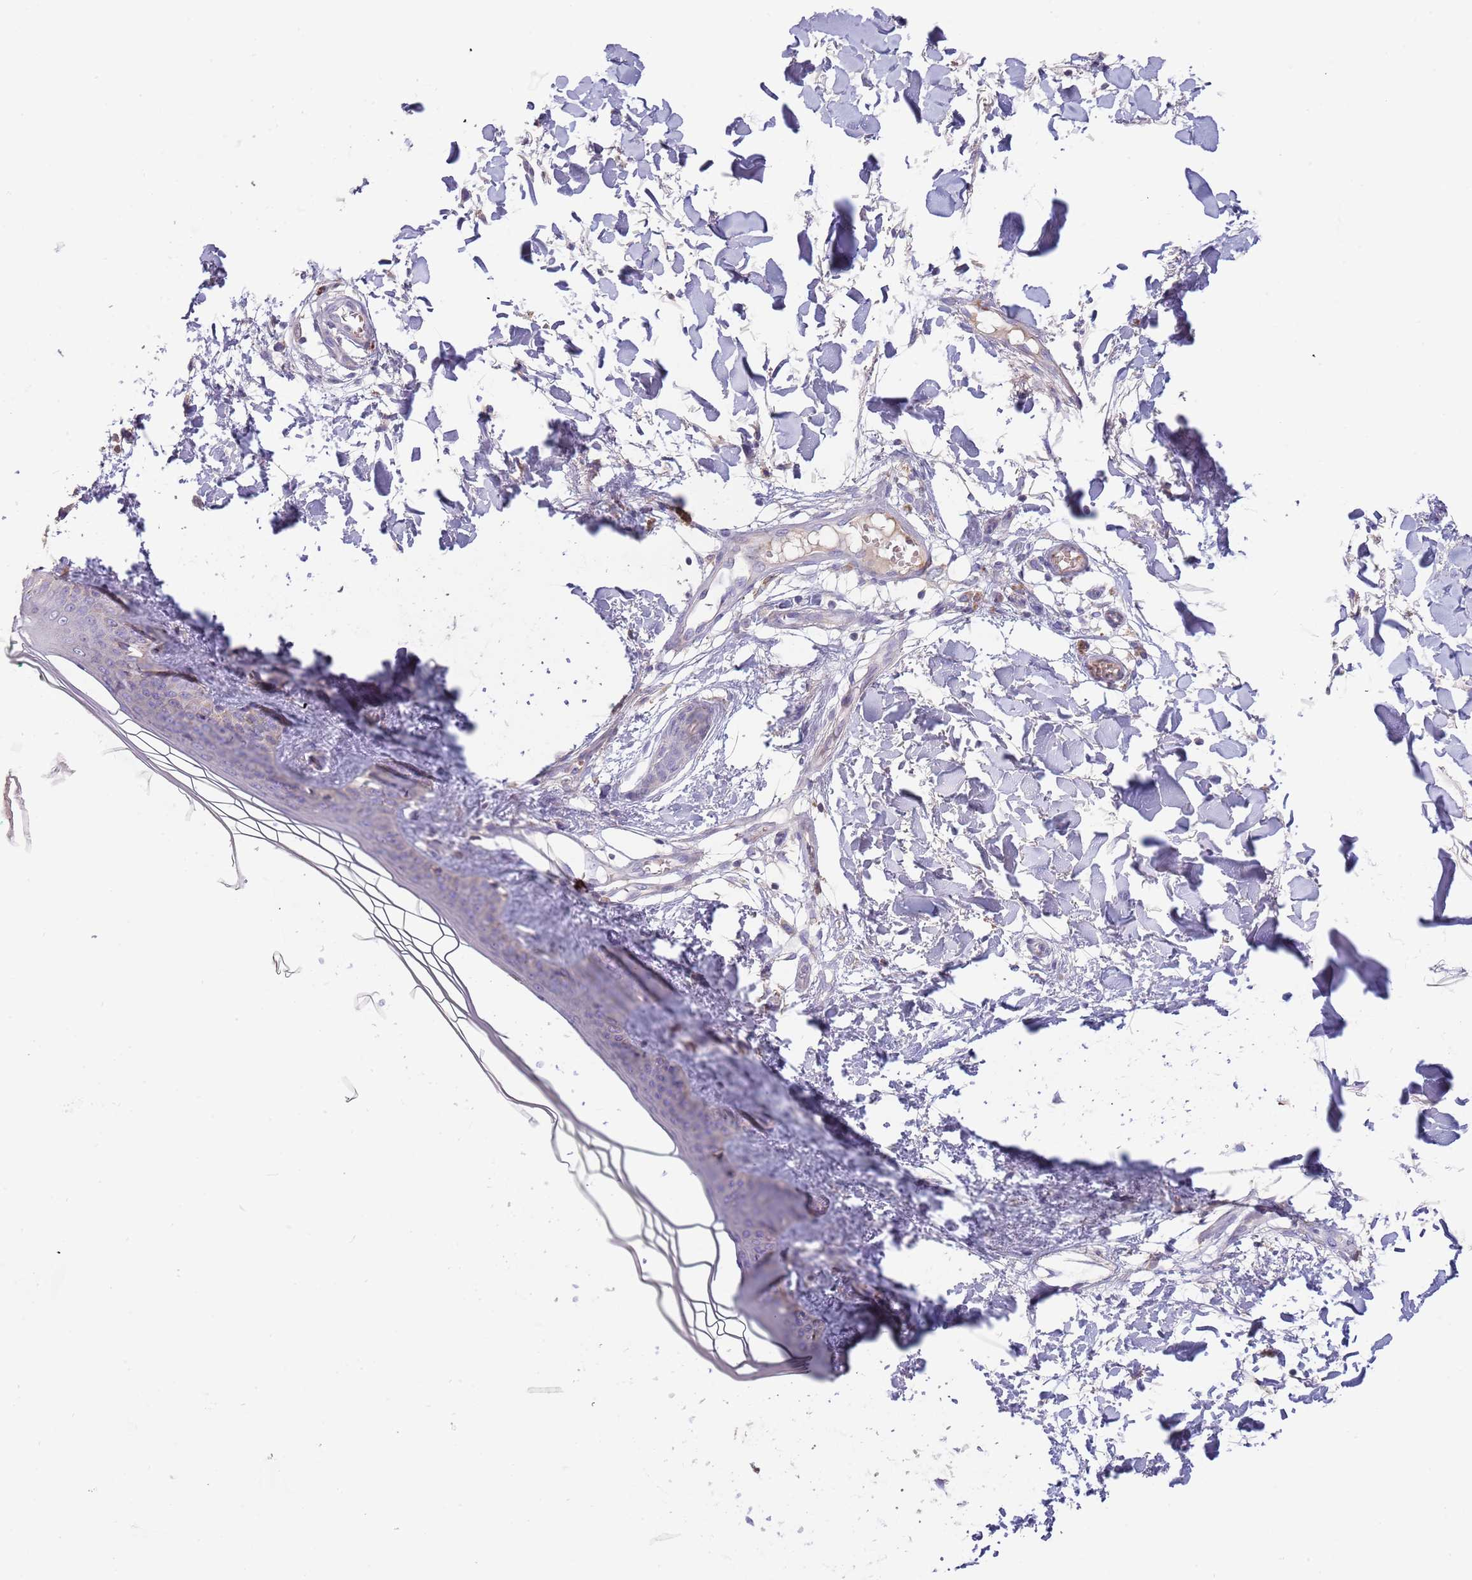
{"staining": {"intensity": "negative", "quantity": "none", "location": "none"}, "tissue": "skin", "cell_type": "Fibroblasts", "image_type": "normal", "snomed": [{"axis": "morphology", "description": "Normal tissue, NOS"}, {"axis": "topography", "description": "Skin"}], "caption": "The immunohistochemistry (IHC) photomicrograph has no significant staining in fibroblasts of skin. (Immunohistochemistry (ihc), brightfield microscopy, high magnification).", "gene": "SUSD1", "patient": {"sex": "female", "age": 34}}